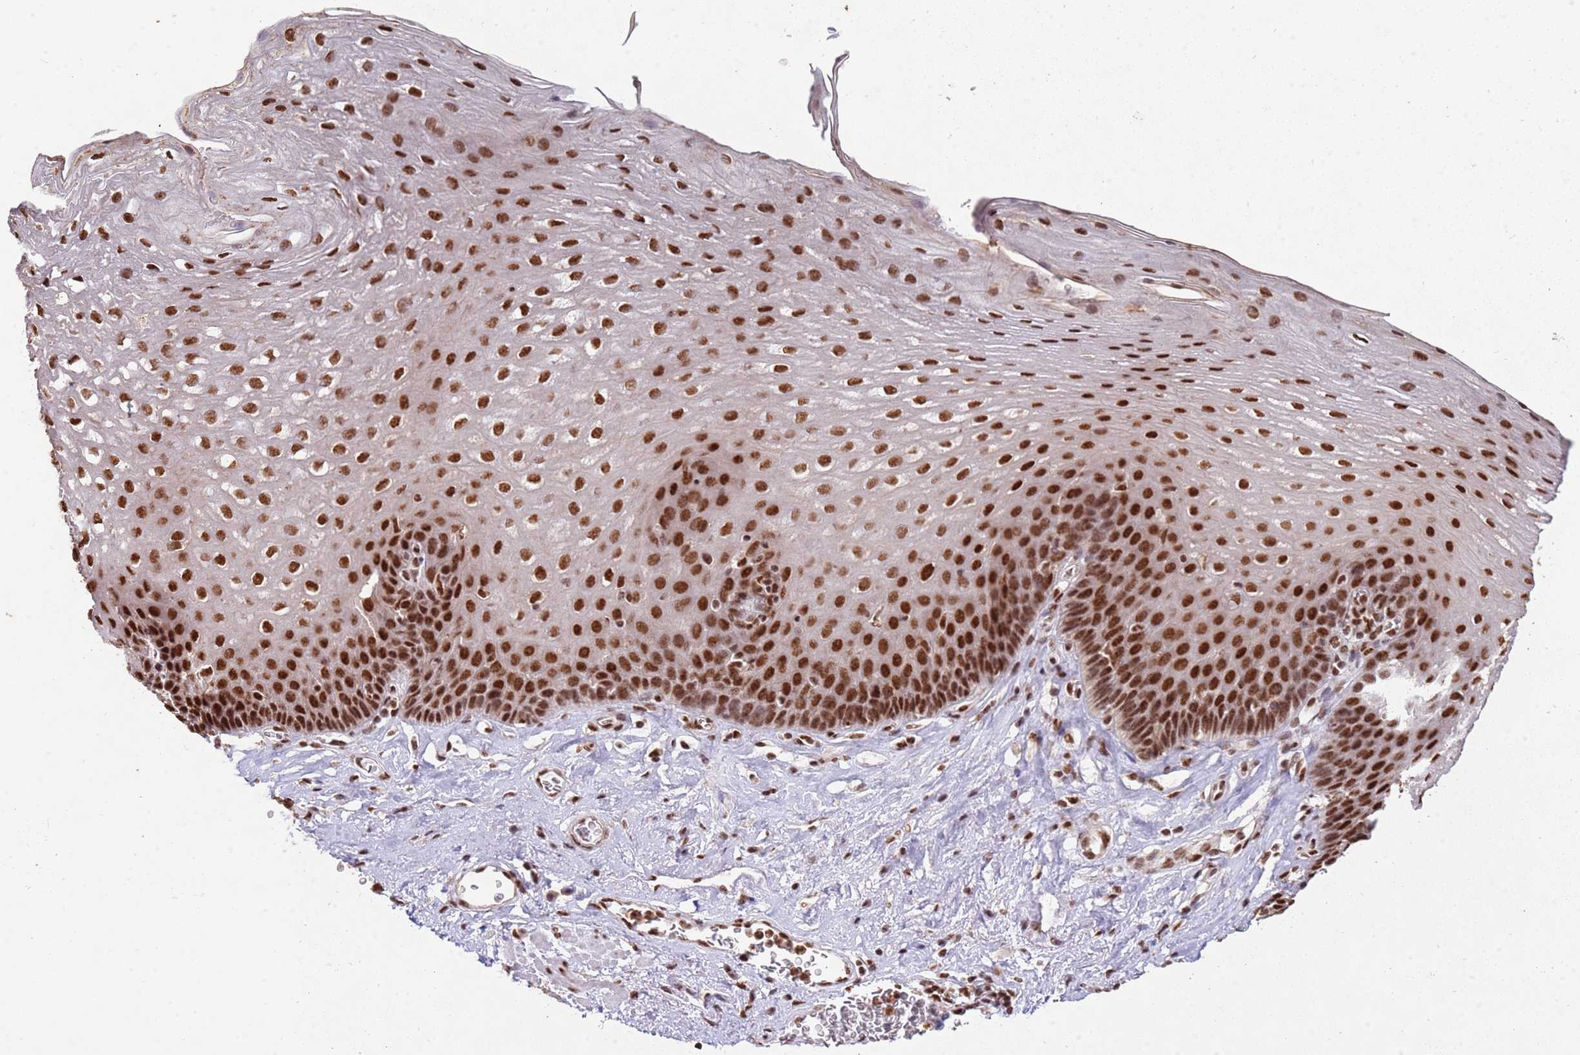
{"staining": {"intensity": "strong", "quantity": ">75%", "location": "nuclear"}, "tissue": "esophagus", "cell_type": "Squamous epithelial cells", "image_type": "normal", "snomed": [{"axis": "morphology", "description": "Normal tissue, NOS"}, {"axis": "topography", "description": "Esophagus"}], "caption": "Protein staining demonstrates strong nuclear positivity in approximately >75% of squamous epithelial cells in unremarkable esophagus.", "gene": "ESF1", "patient": {"sex": "female", "age": 66}}